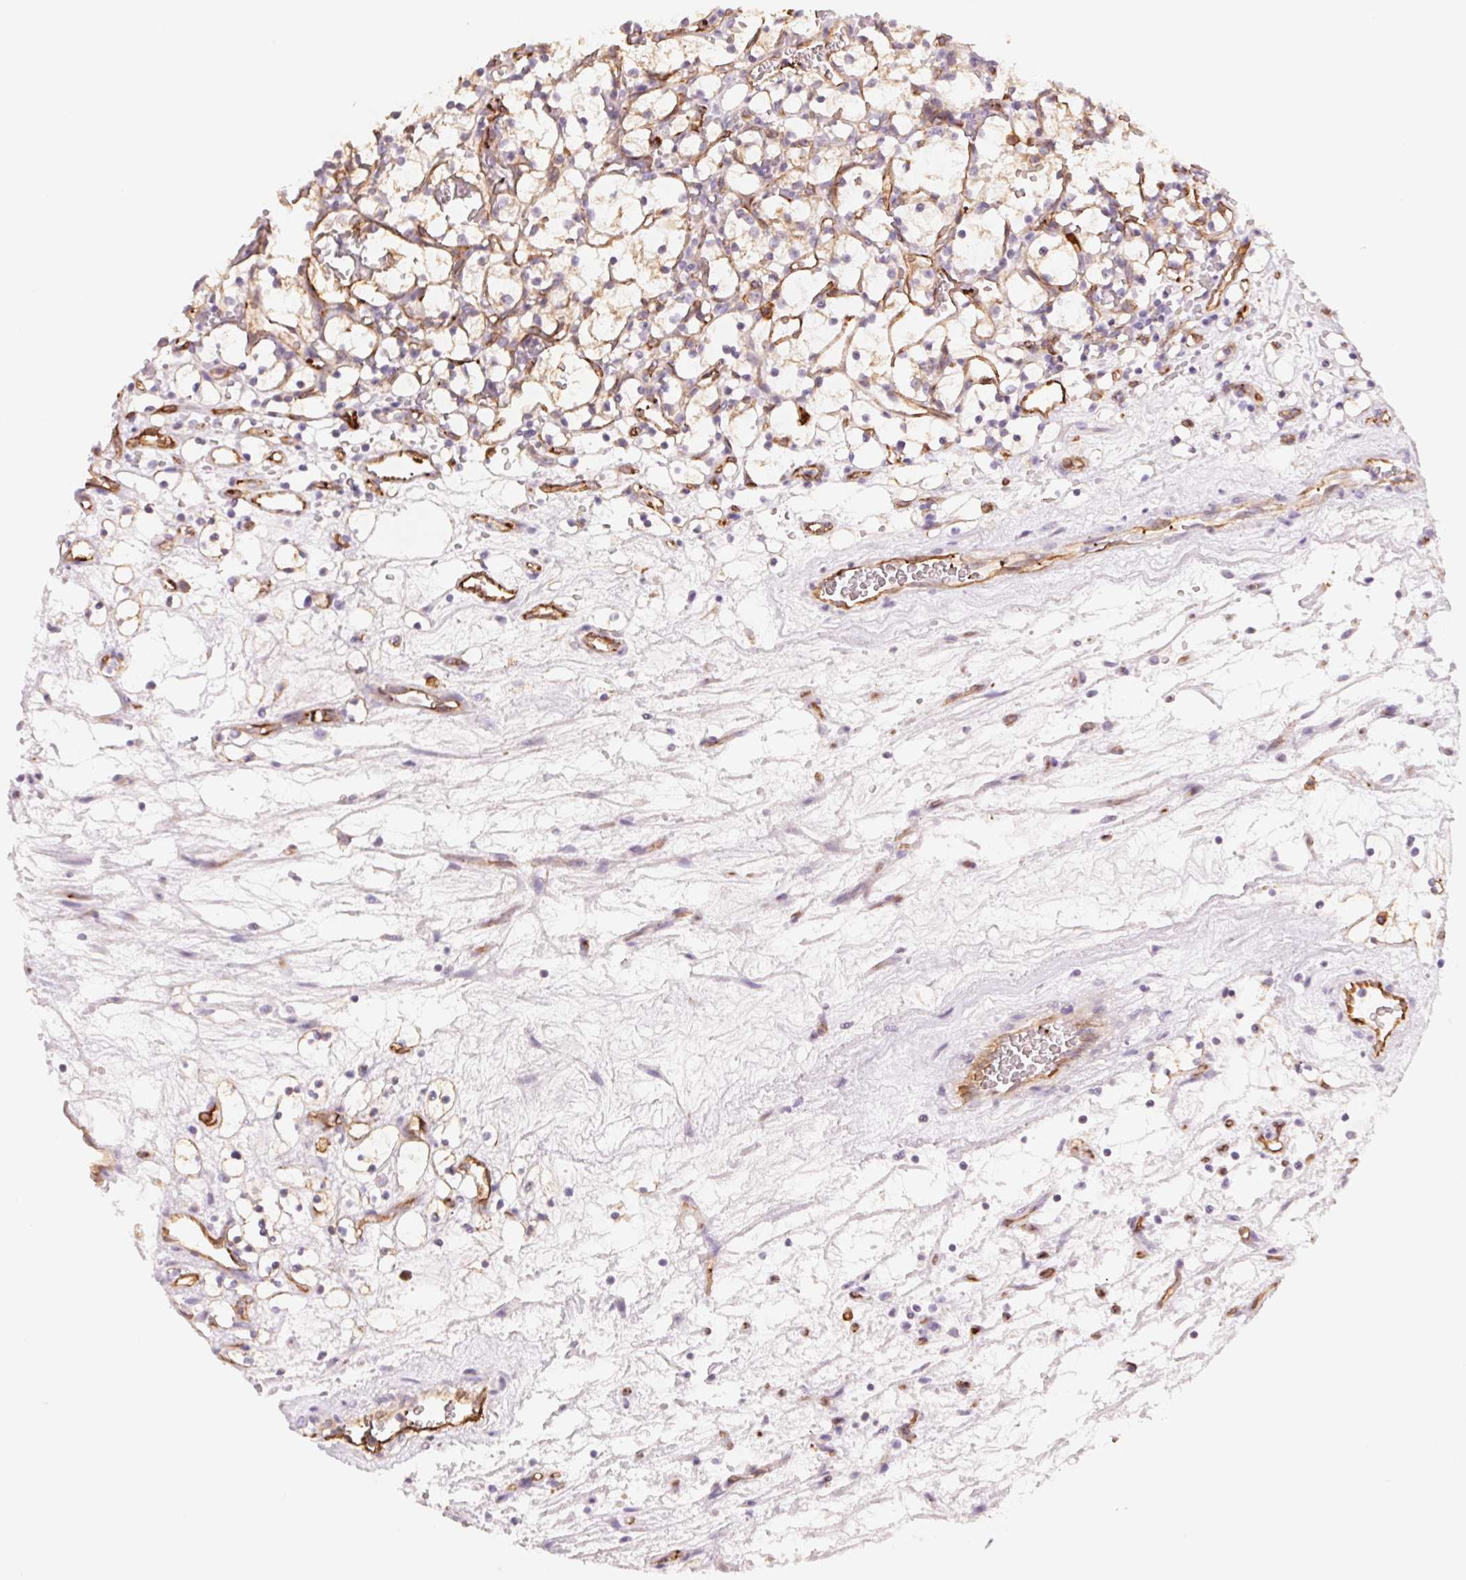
{"staining": {"intensity": "weak", "quantity": "<25%", "location": "cytoplasmic/membranous"}, "tissue": "renal cancer", "cell_type": "Tumor cells", "image_type": "cancer", "snomed": [{"axis": "morphology", "description": "Adenocarcinoma, NOS"}, {"axis": "topography", "description": "Kidney"}], "caption": "Protein analysis of renal adenocarcinoma reveals no significant expression in tumor cells.", "gene": "ANKRD13B", "patient": {"sex": "female", "age": 69}}